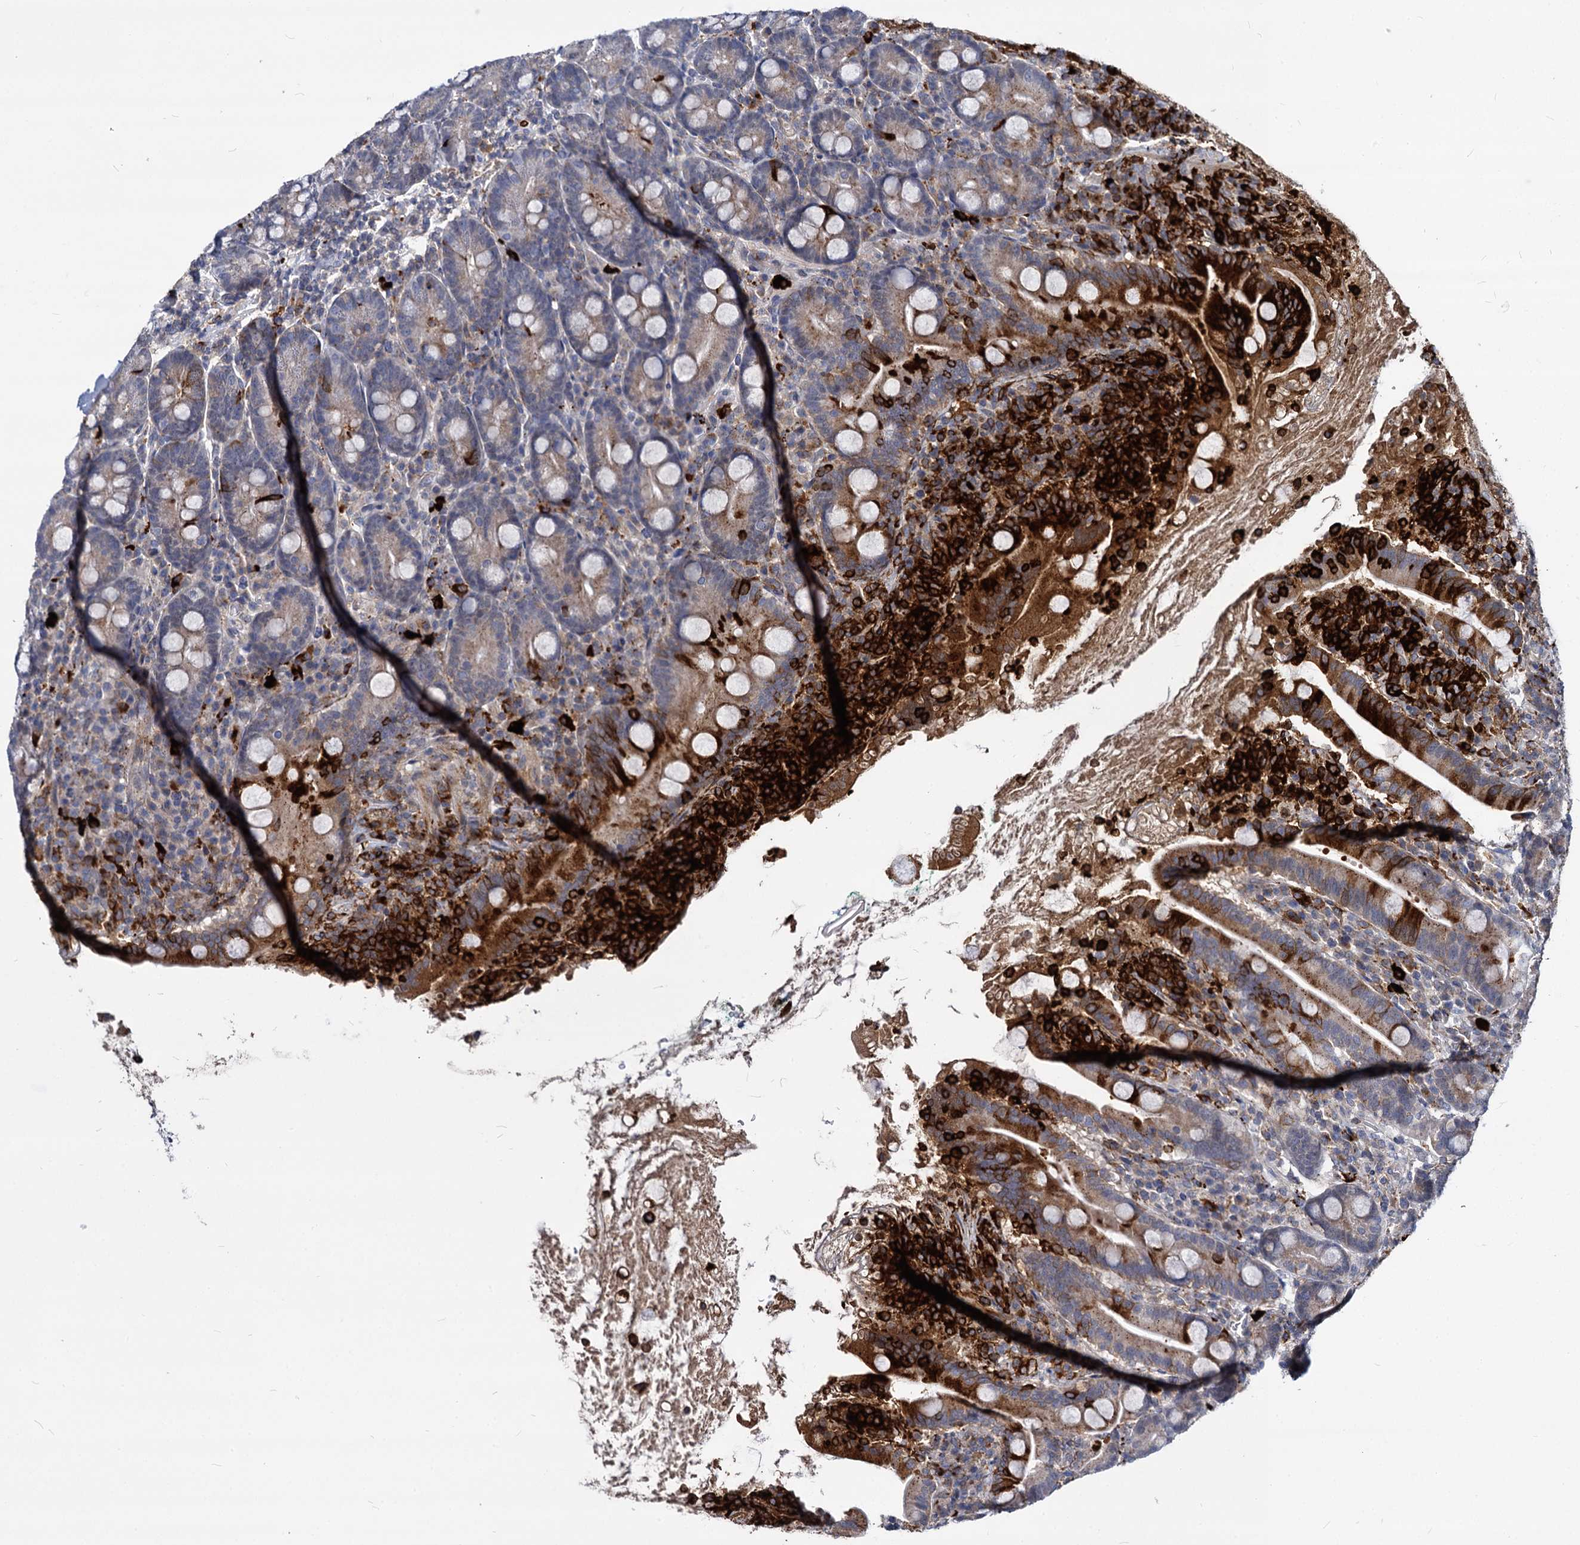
{"staining": {"intensity": "strong", "quantity": "<25%", "location": "cytoplasmic/membranous"}, "tissue": "duodenum", "cell_type": "Glandular cells", "image_type": "normal", "snomed": [{"axis": "morphology", "description": "Normal tissue, NOS"}, {"axis": "topography", "description": "Duodenum"}], "caption": "Normal duodenum demonstrates strong cytoplasmic/membranous staining in approximately <25% of glandular cells.", "gene": "C11orf86", "patient": {"sex": "male", "age": 35}}